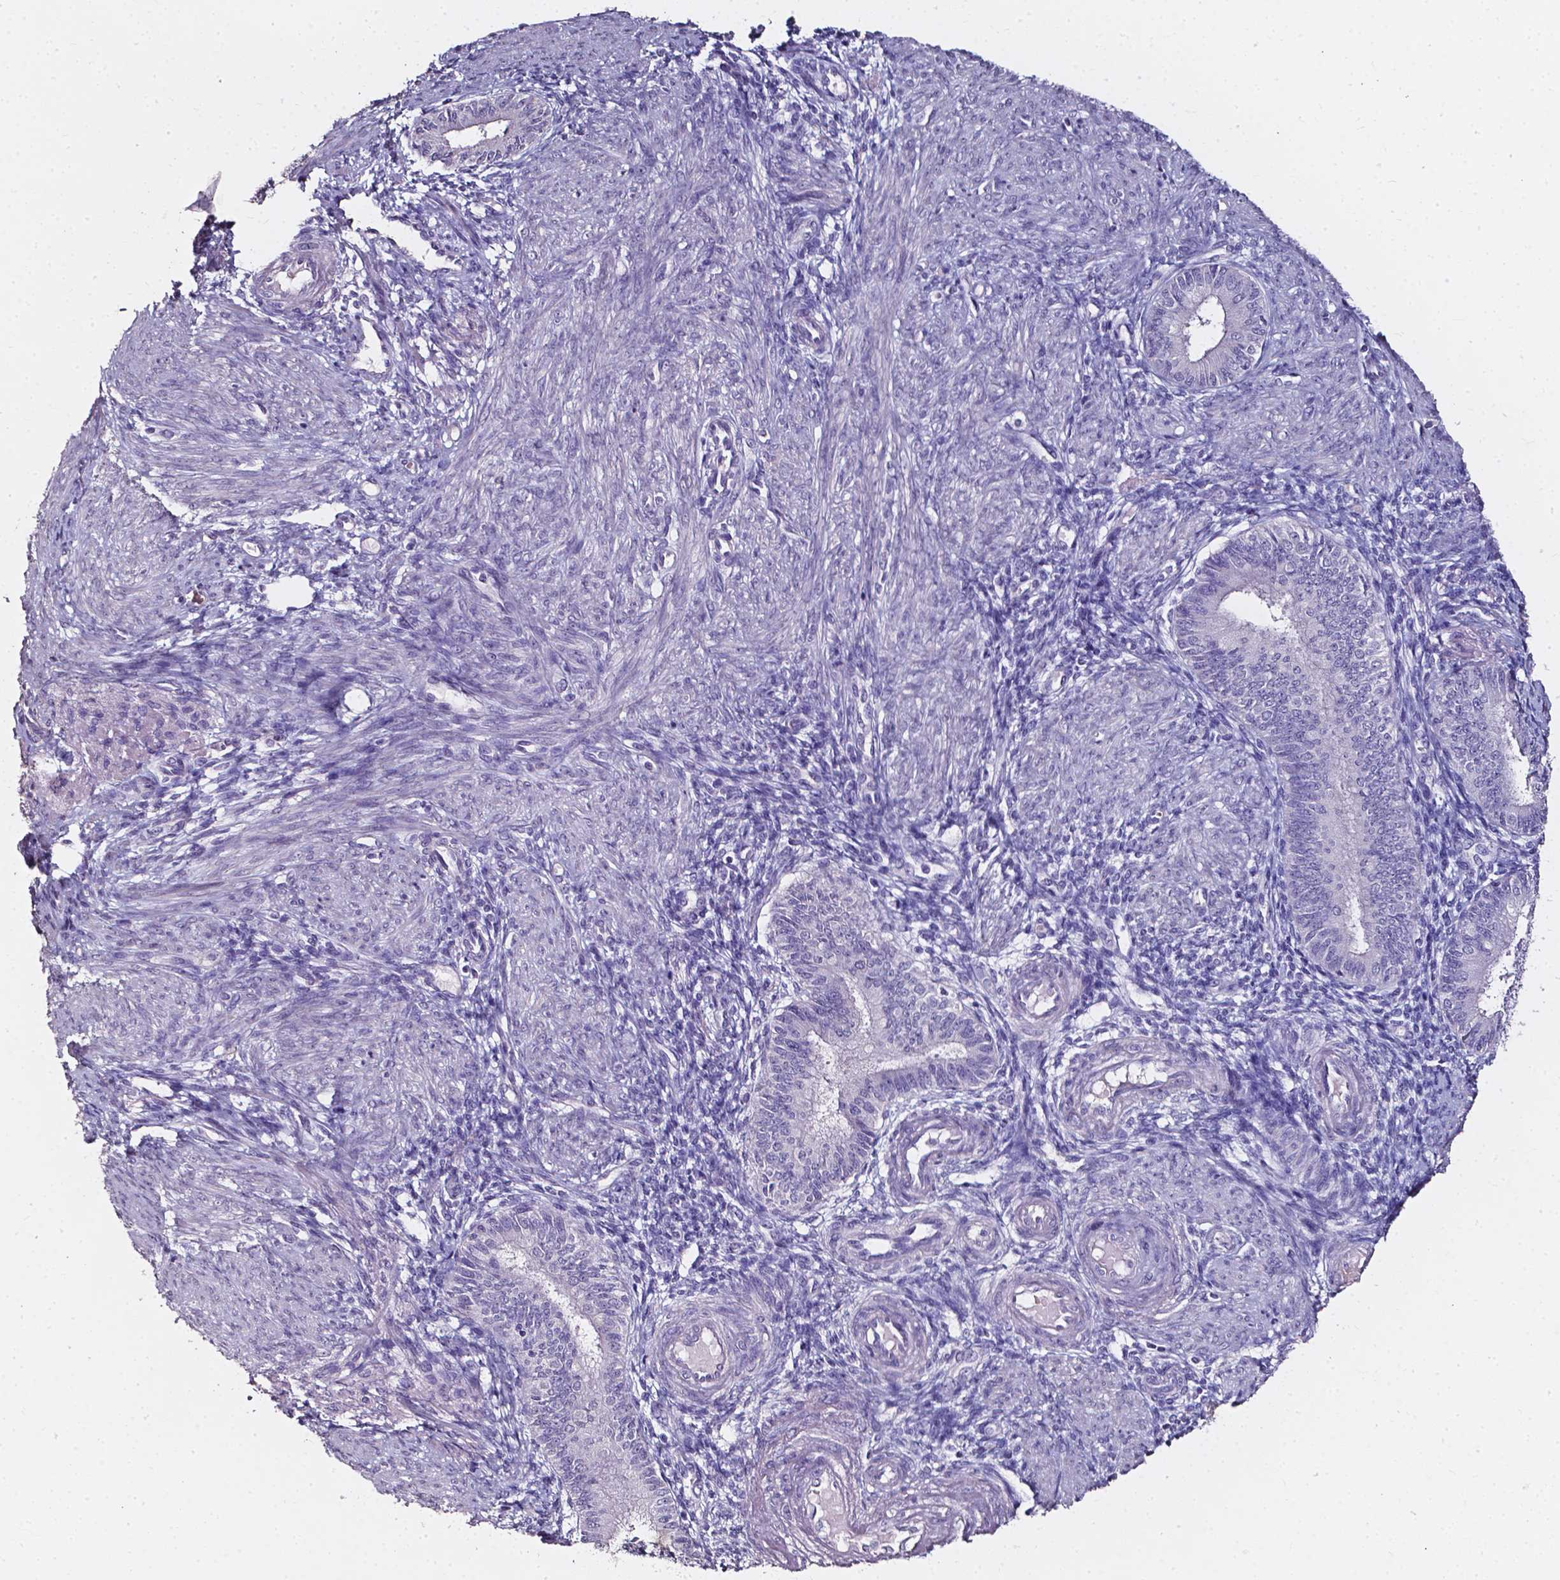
{"staining": {"intensity": "negative", "quantity": "none", "location": "none"}, "tissue": "endometrium", "cell_type": "Cells in endometrial stroma", "image_type": "normal", "snomed": [{"axis": "morphology", "description": "Normal tissue, NOS"}, {"axis": "topography", "description": "Endometrium"}], "caption": "High power microscopy micrograph of an IHC photomicrograph of normal endometrium, revealing no significant positivity in cells in endometrial stroma.", "gene": "AKR1B10", "patient": {"sex": "female", "age": 39}}